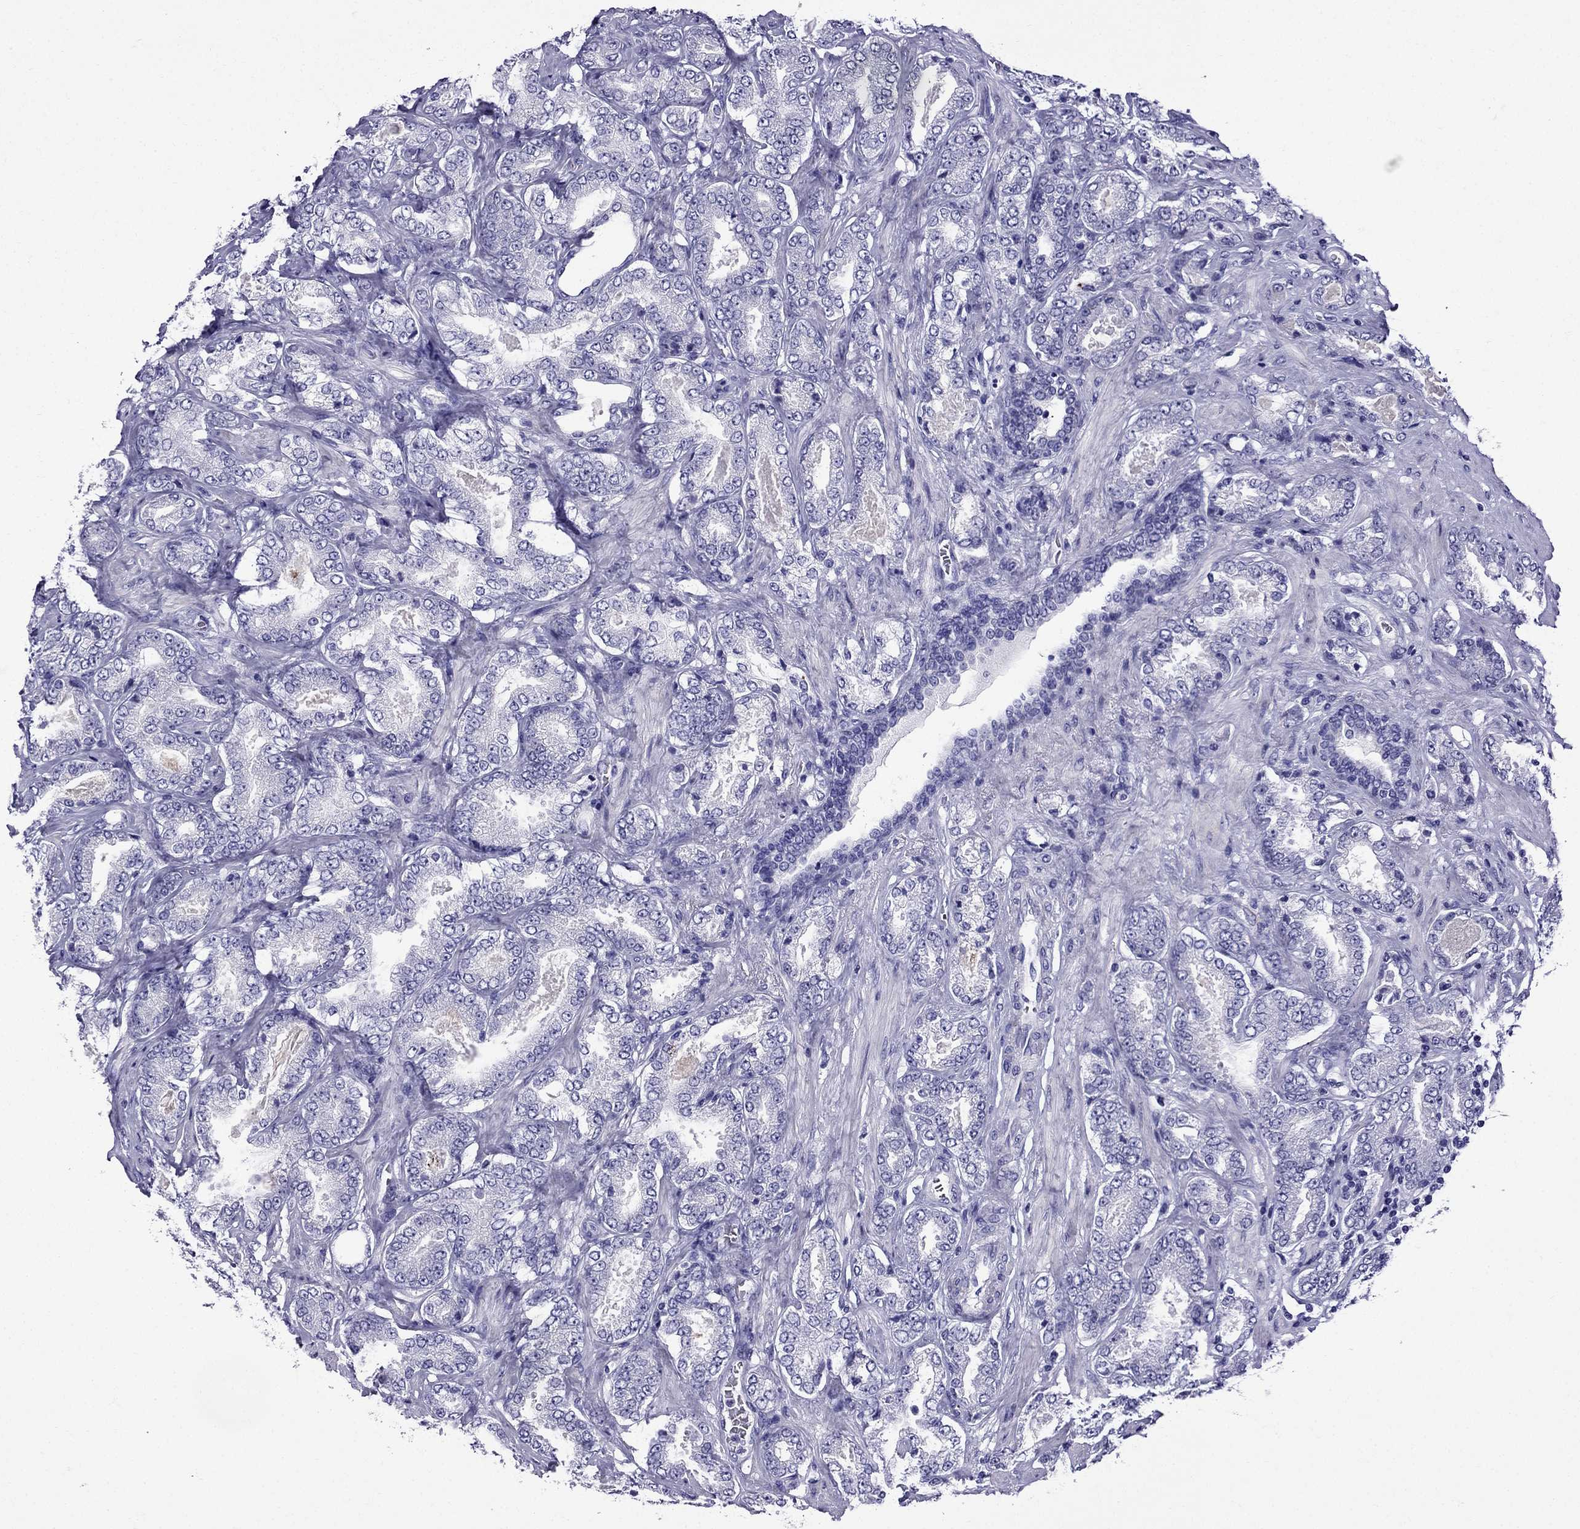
{"staining": {"intensity": "negative", "quantity": "none", "location": "none"}, "tissue": "prostate cancer", "cell_type": "Tumor cells", "image_type": "cancer", "snomed": [{"axis": "morphology", "description": "Adenocarcinoma, NOS"}, {"axis": "topography", "description": "Prostate"}], "caption": "A high-resolution histopathology image shows immunohistochemistry staining of prostate cancer (adenocarcinoma), which displays no significant positivity in tumor cells.", "gene": "ERC2", "patient": {"sex": "male", "age": 64}}